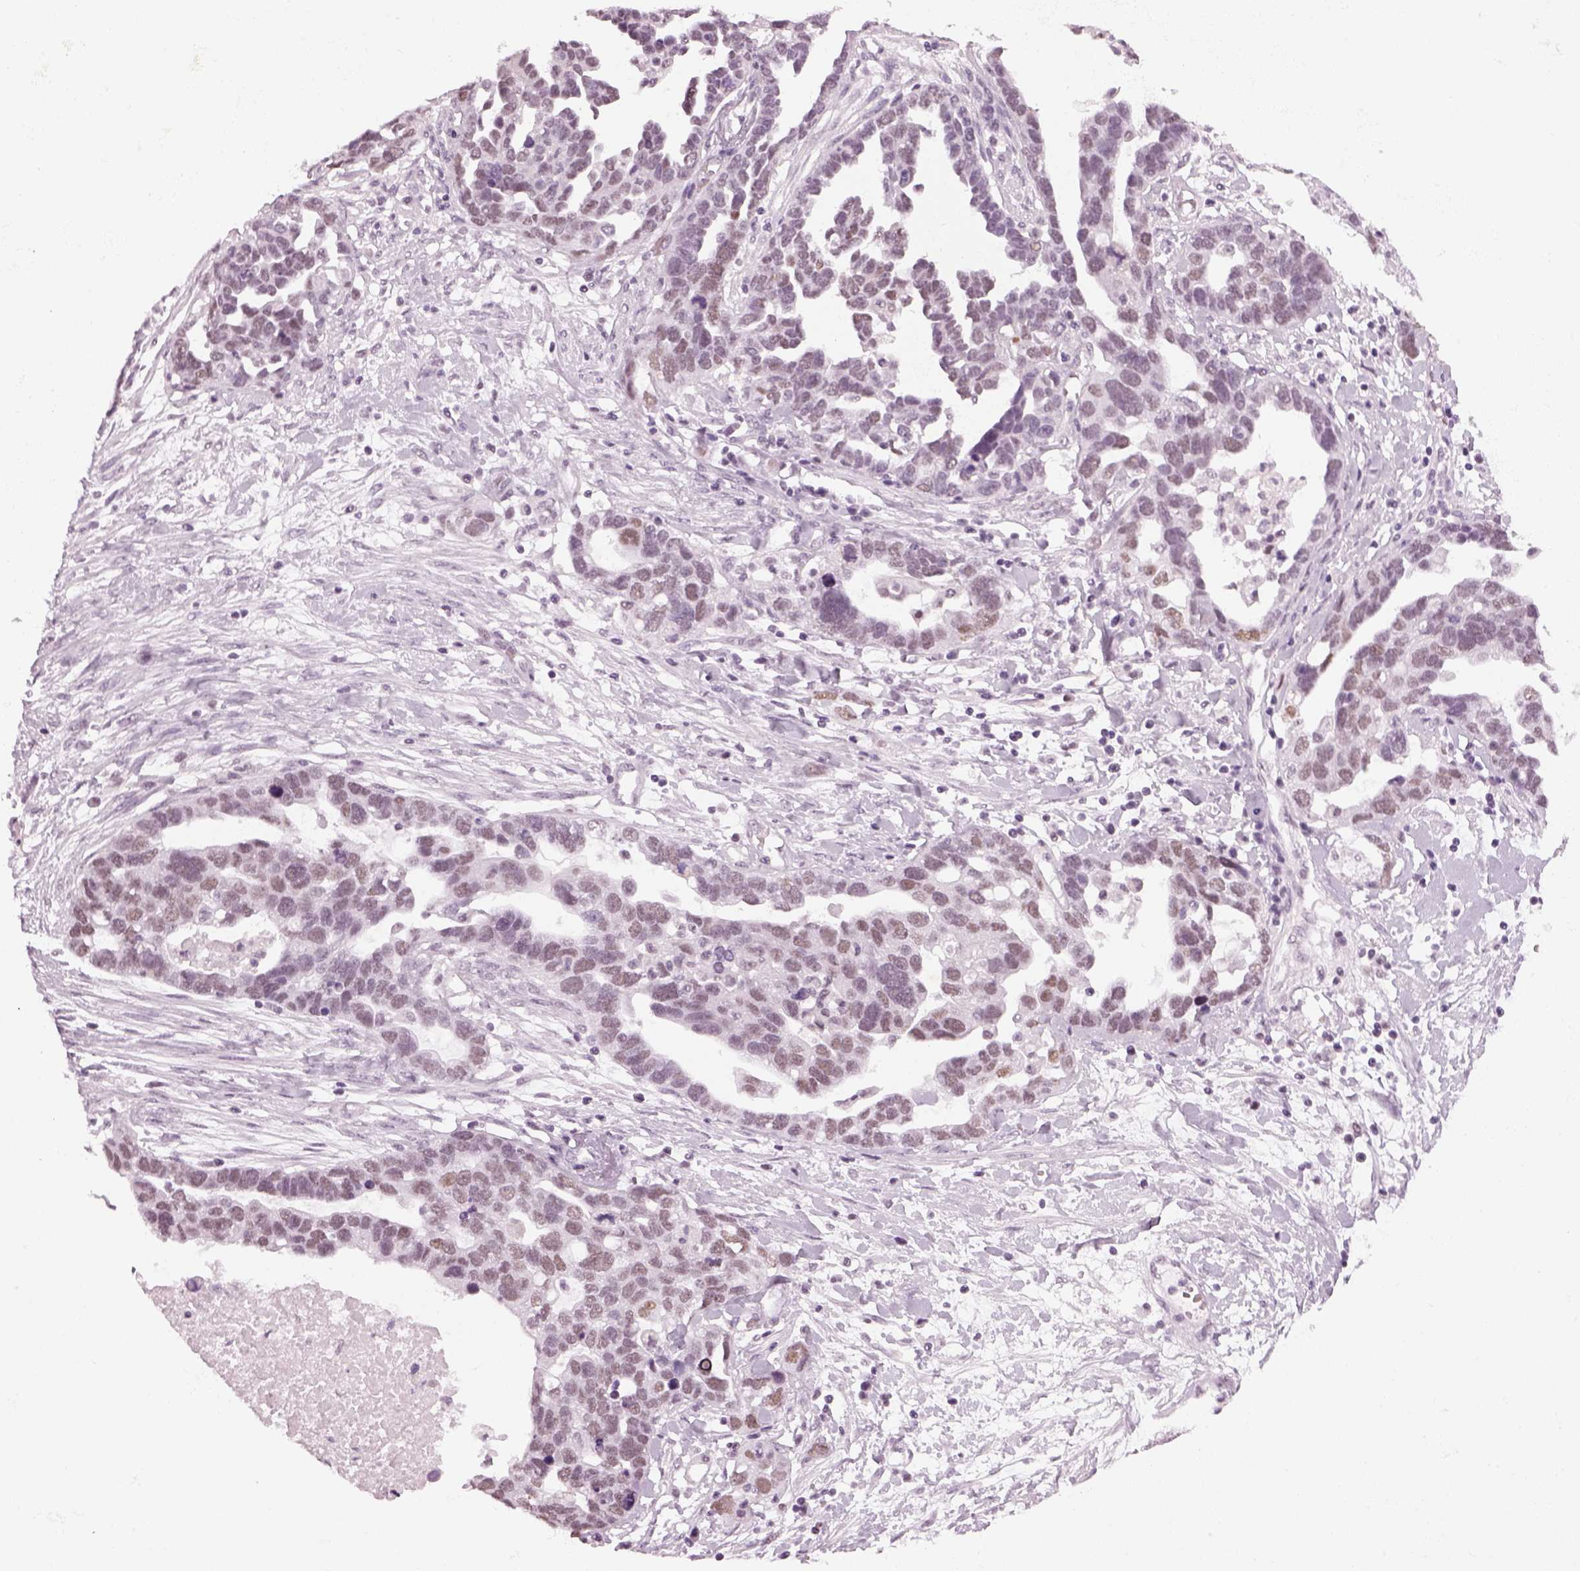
{"staining": {"intensity": "weak", "quantity": "<25%", "location": "nuclear"}, "tissue": "ovarian cancer", "cell_type": "Tumor cells", "image_type": "cancer", "snomed": [{"axis": "morphology", "description": "Cystadenocarcinoma, serous, NOS"}, {"axis": "topography", "description": "Ovary"}], "caption": "DAB immunohistochemical staining of human ovarian serous cystadenocarcinoma demonstrates no significant positivity in tumor cells.", "gene": "KCNG2", "patient": {"sex": "female", "age": 54}}